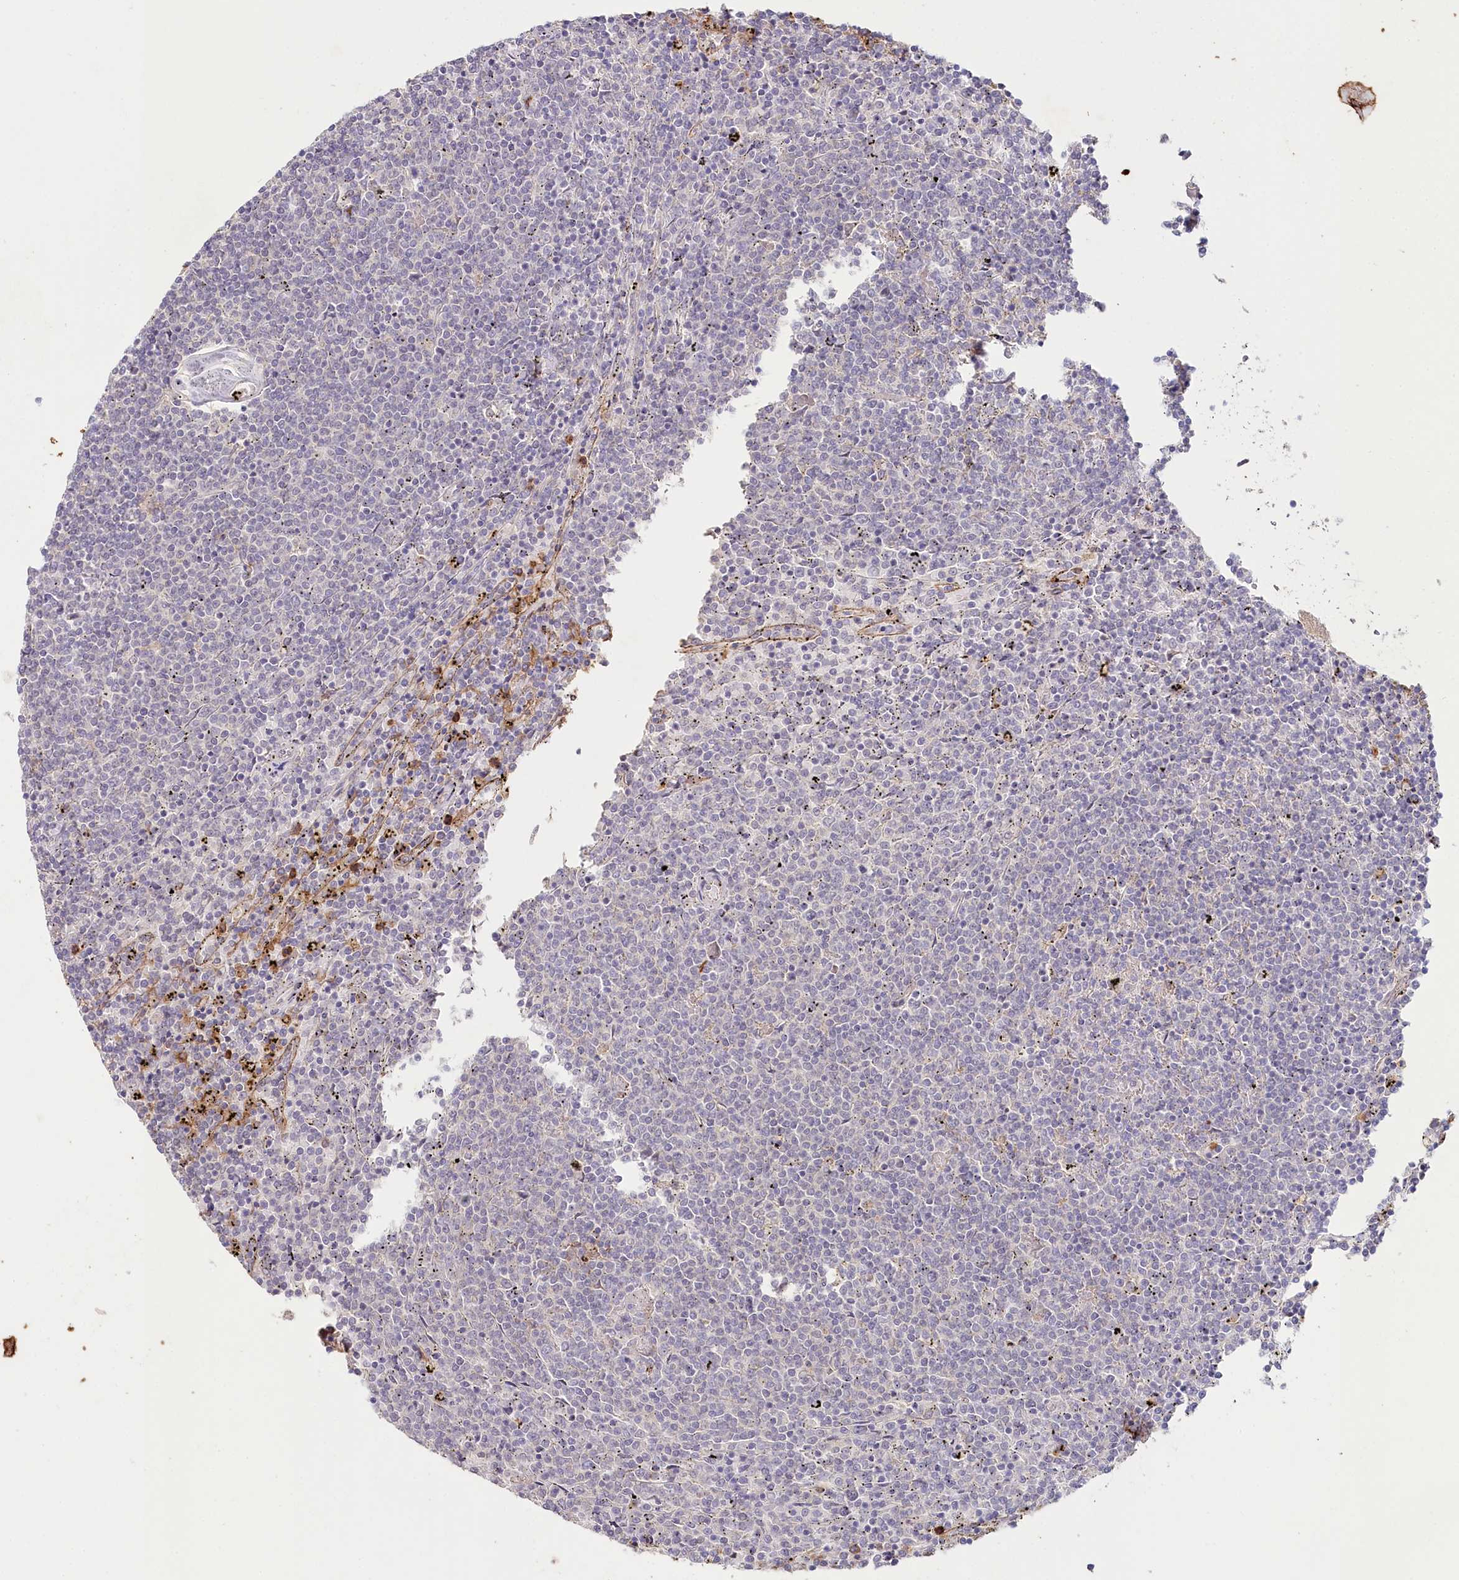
{"staining": {"intensity": "negative", "quantity": "none", "location": "none"}, "tissue": "lymphoma", "cell_type": "Tumor cells", "image_type": "cancer", "snomed": [{"axis": "morphology", "description": "Malignant lymphoma, non-Hodgkin's type, Low grade"}, {"axis": "topography", "description": "Spleen"}], "caption": "This is a histopathology image of IHC staining of lymphoma, which shows no positivity in tumor cells.", "gene": "ALDH3B1", "patient": {"sex": "female", "age": 50}}